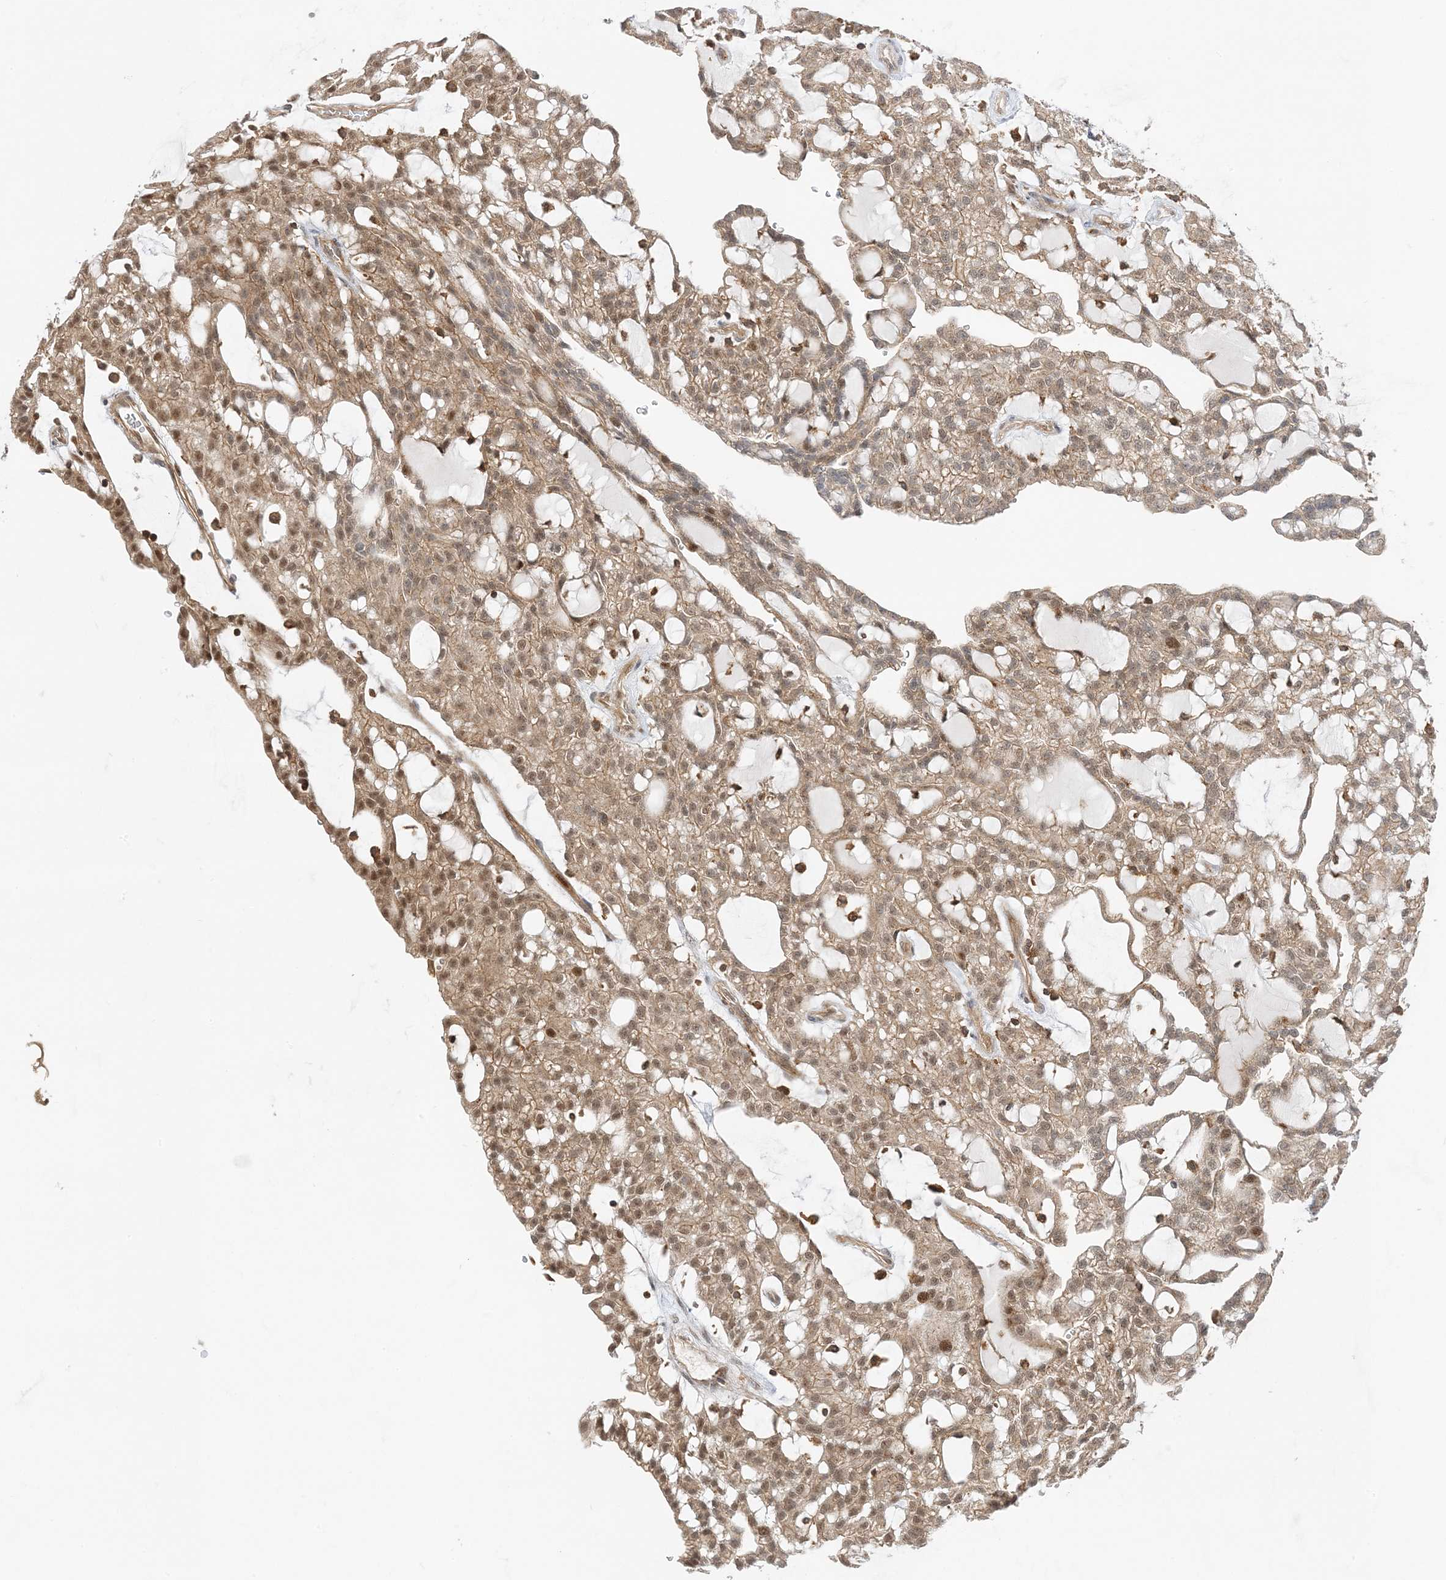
{"staining": {"intensity": "moderate", "quantity": ">75%", "location": "cytoplasmic/membranous,nuclear"}, "tissue": "renal cancer", "cell_type": "Tumor cells", "image_type": "cancer", "snomed": [{"axis": "morphology", "description": "Adenocarcinoma, NOS"}, {"axis": "topography", "description": "Kidney"}], "caption": "Protein expression analysis of human renal cancer reveals moderate cytoplasmic/membranous and nuclear staining in about >75% of tumor cells. (brown staining indicates protein expression, while blue staining denotes nuclei).", "gene": "TATDN3", "patient": {"sex": "male", "age": 63}}